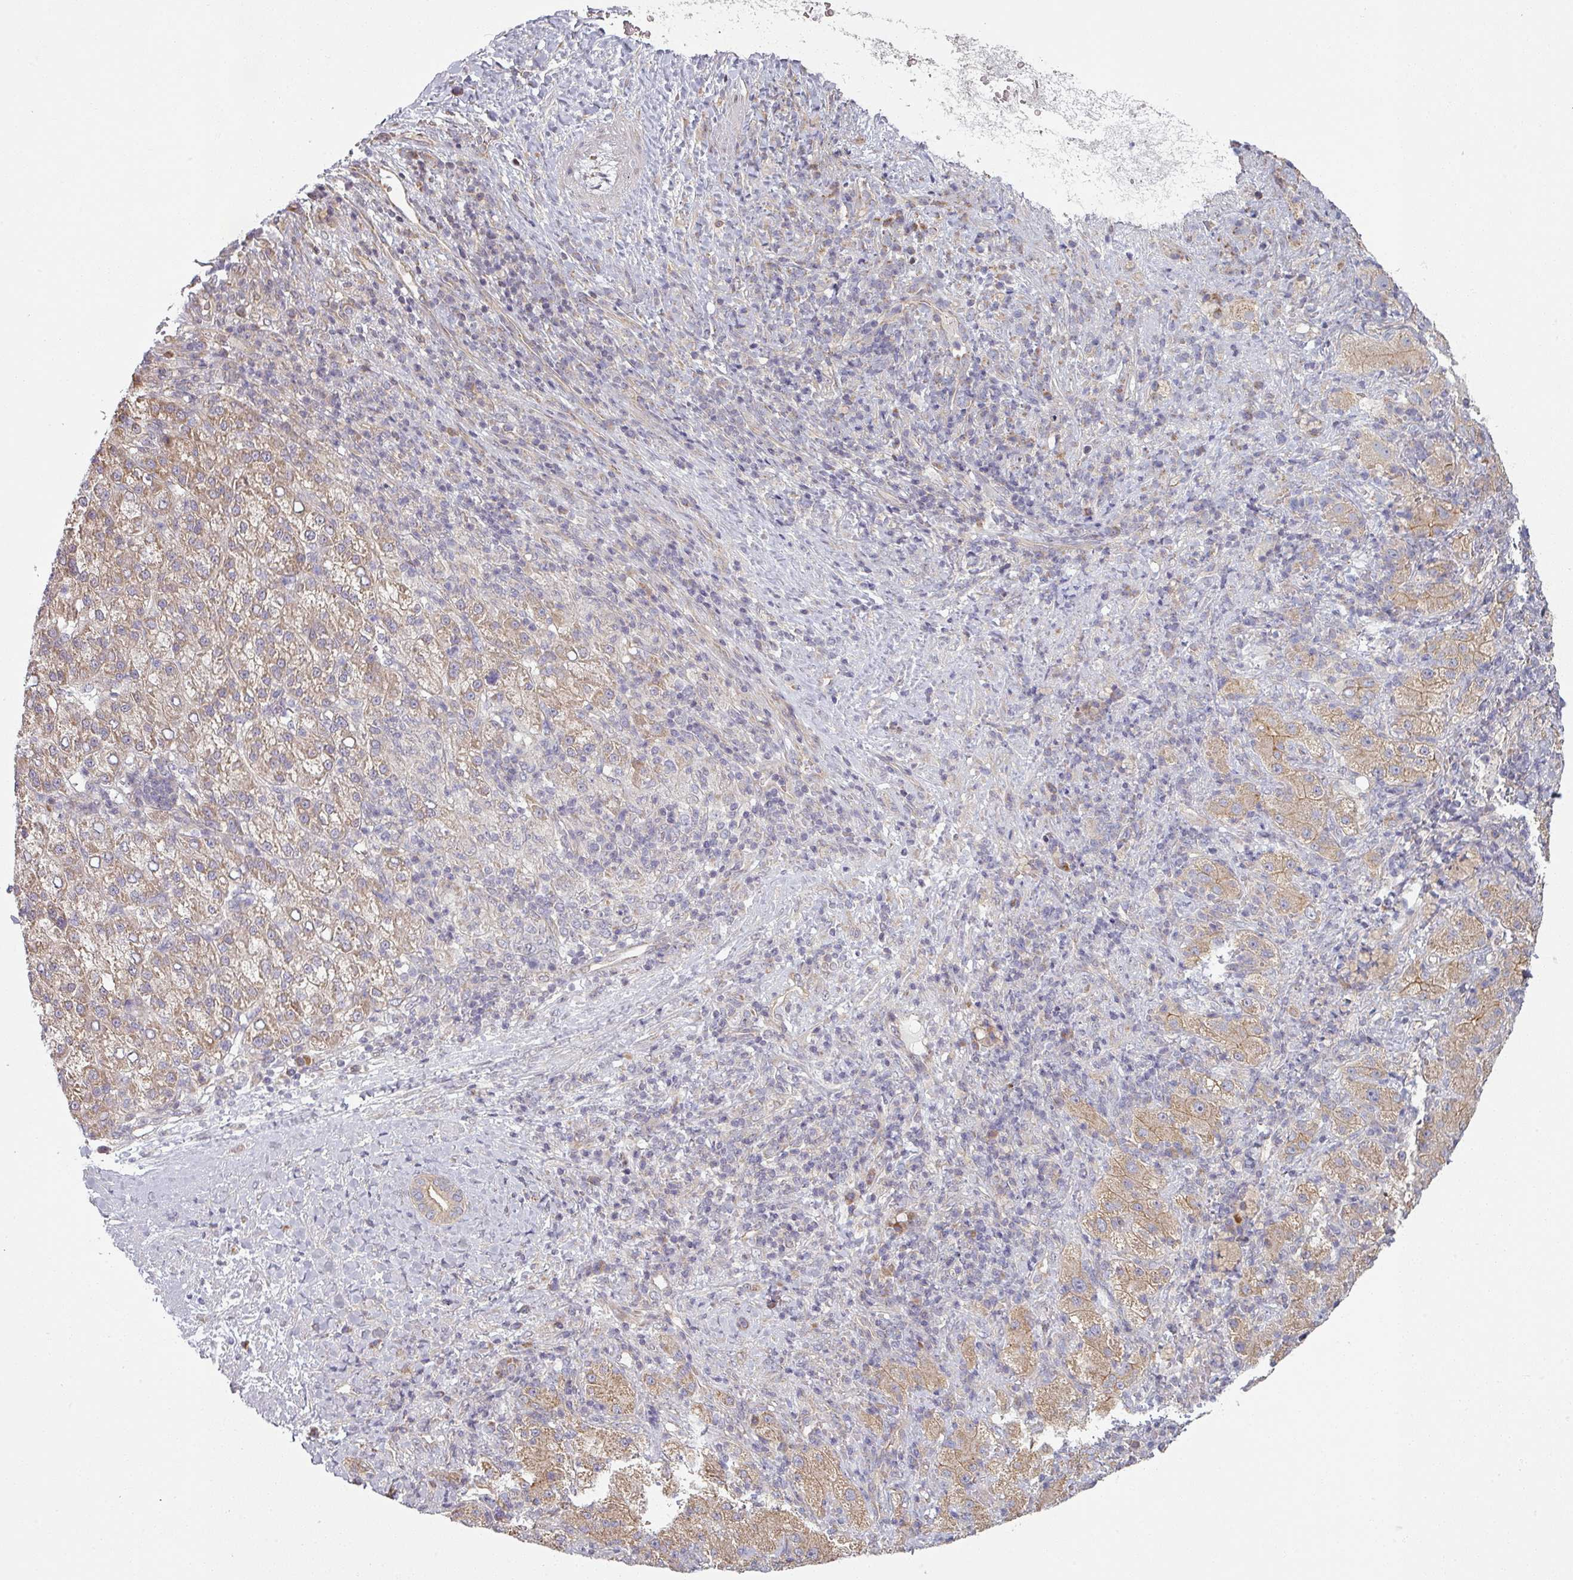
{"staining": {"intensity": "moderate", "quantity": ">75%", "location": "cytoplasmic/membranous"}, "tissue": "liver cancer", "cell_type": "Tumor cells", "image_type": "cancer", "snomed": [{"axis": "morphology", "description": "Carcinoma, Hepatocellular, NOS"}, {"axis": "topography", "description": "Liver"}], "caption": "Liver cancer (hepatocellular carcinoma) stained with DAB (3,3'-diaminobenzidine) immunohistochemistry demonstrates medium levels of moderate cytoplasmic/membranous expression in approximately >75% of tumor cells. (IHC, brightfield microscopy, high magnification).", "gene": "PLEKHJ1", "patient": {"sex": "female", "age": 58}}